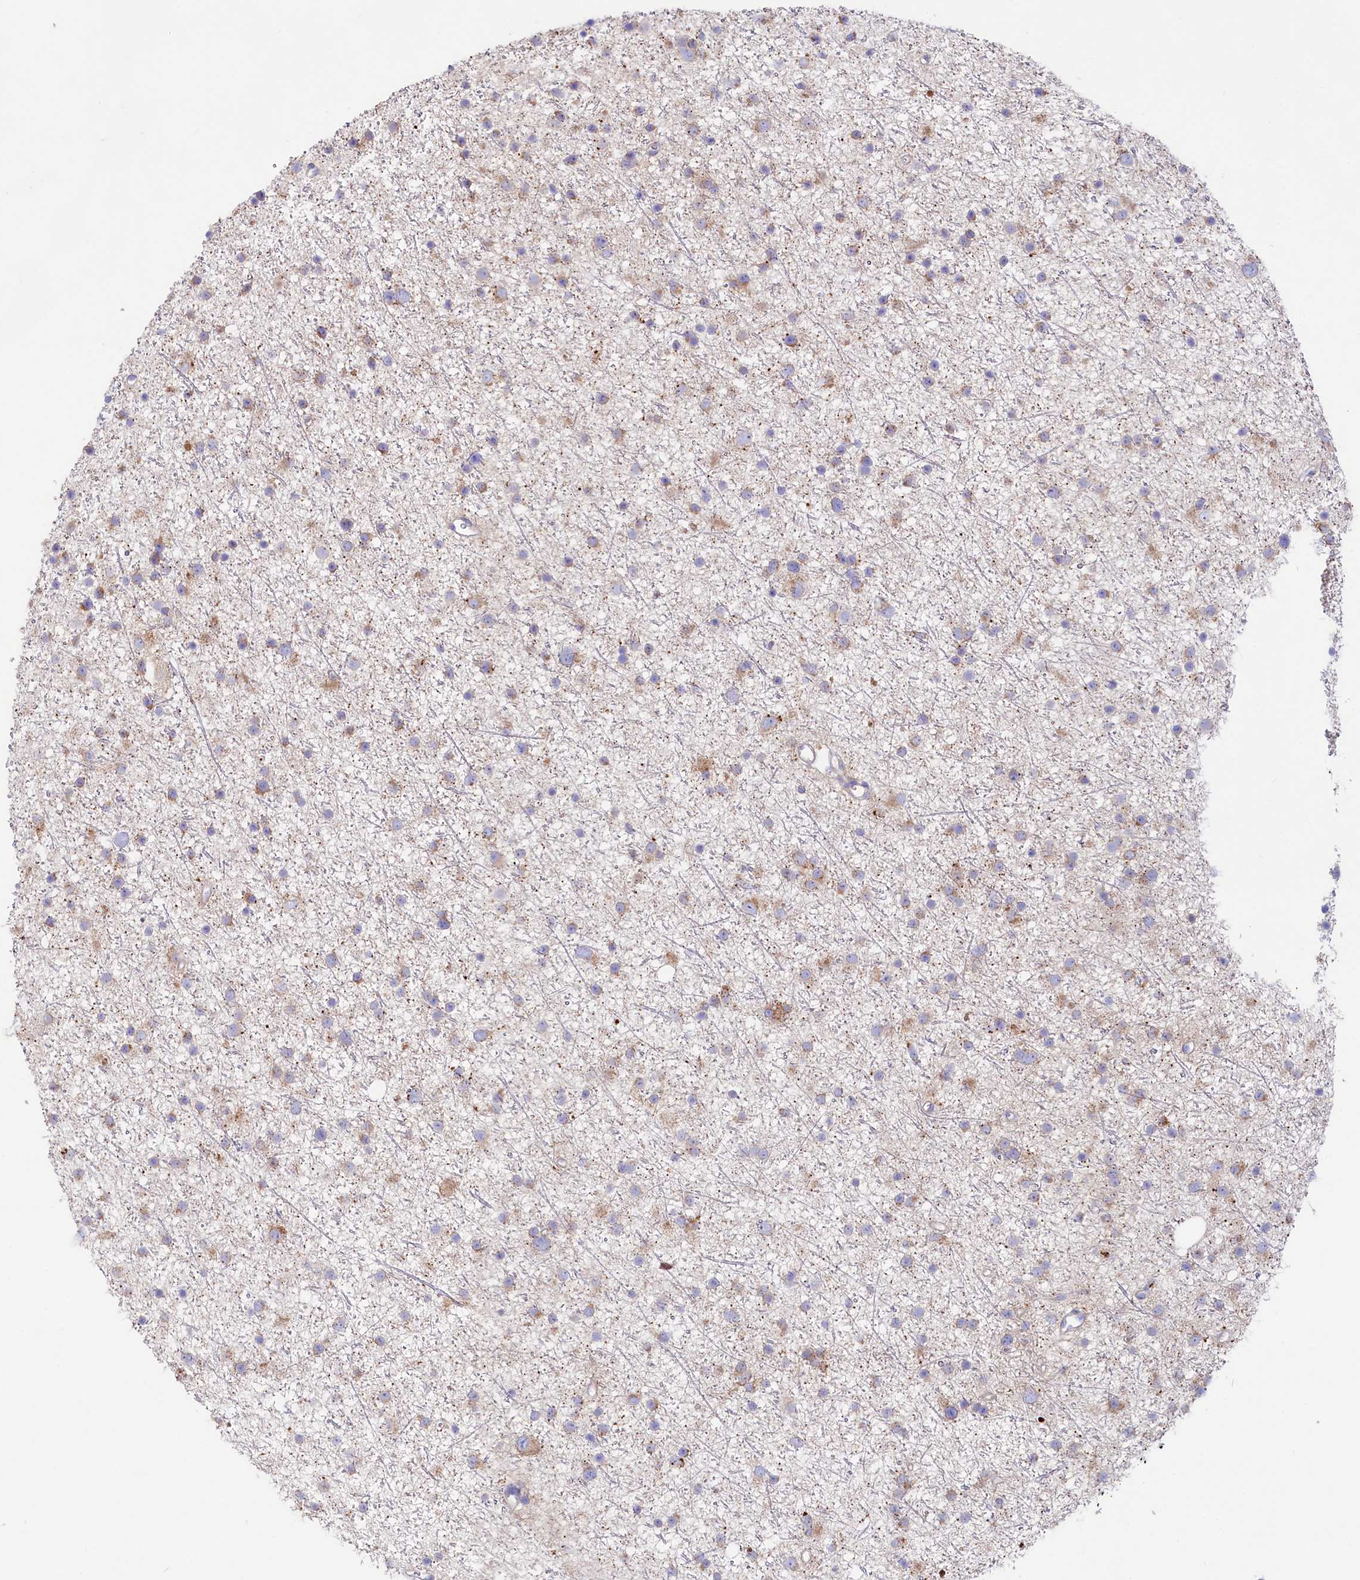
{"staining": {"intensity": "moderate", "quantity": "25%-75%", "location": "cytoplasmic/membranous"}, "tissue": "glioma", "cell_type": "Tumor cells", "image_type": "cancer", "snomed": [{"axis": "morphology", "description": "Glioma, malignant, Low grade"}, {"axis": "topography", "description": "Cerebral cortex"}], "caption": "About 25%-75% of tumor cells in malignant glioma (low-grade) demonstrate moderate cytoplasmic/membranous protein expression as visualized by brown immunohistochemical staining.", "gene": "VPS26B", "patient": {"sex": "female", "age": 39}}